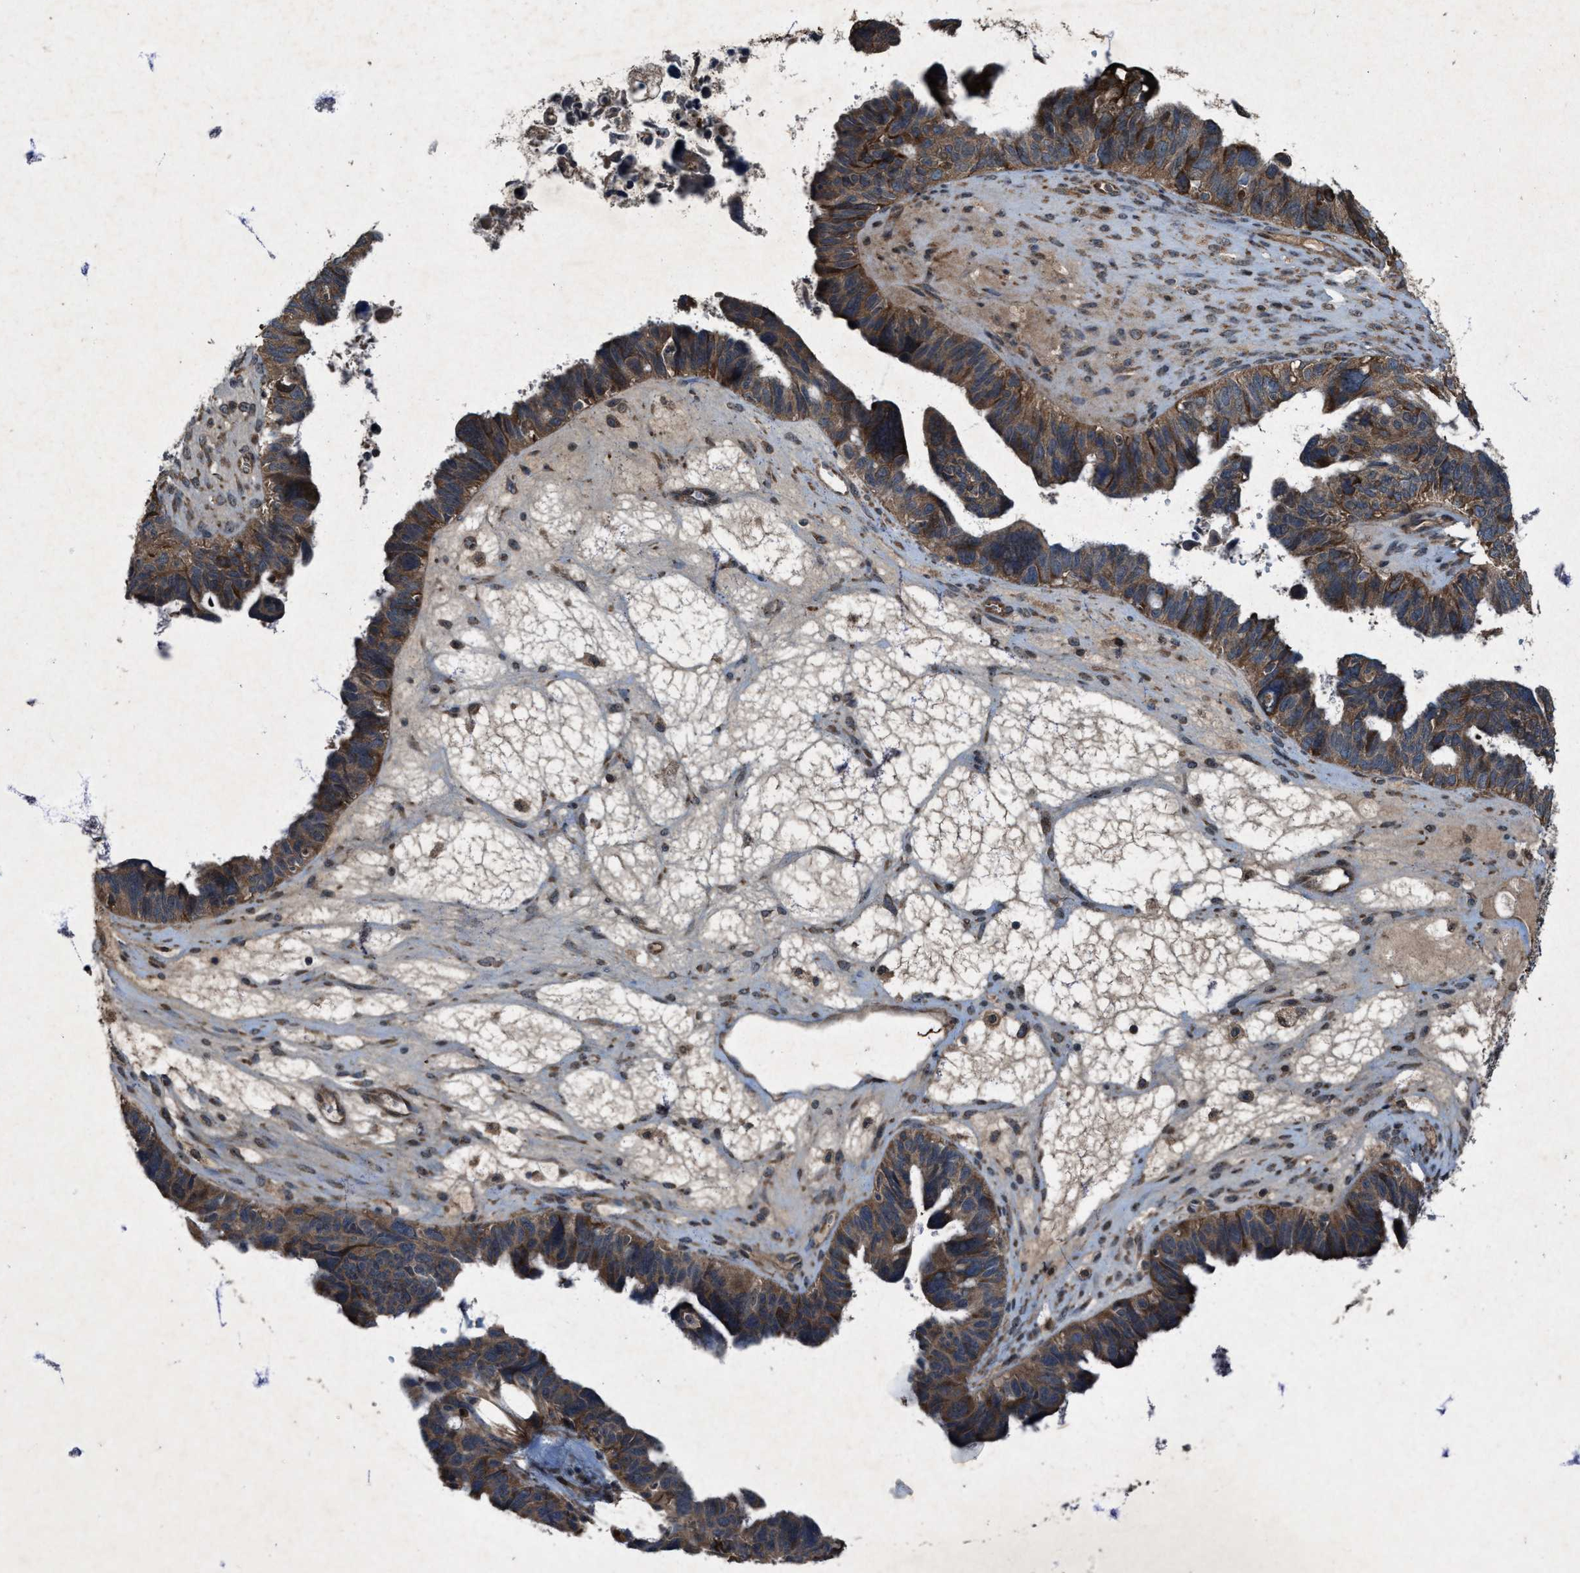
{"staining": {"intensity": "moderate", "quantity": ">75%", "location": "cytoplasmic/membranous"}, "tissue": "ovarian cancer", "cell_type": "Tumor cells", "image_type": "cancer", "snomed": [{"axis": "morphology", "description": "Cystadenocarcinoma, serous, NOS"}, {"axis": "topography", "description": "Ovary"}], "caption": "IHC micrograph of neoplastic tissue: serous cystadenocarcinoma (ovarian) stained using immunohistochemistry demonstrates medium levels of moderate protein expression localized specifically in the cytoplasmic/membranous of tumor cells, appearing as a cytoplasmic/membranous brown color.", "gene": "PDP2", "patient": {"sex": "female", "age": 79}}